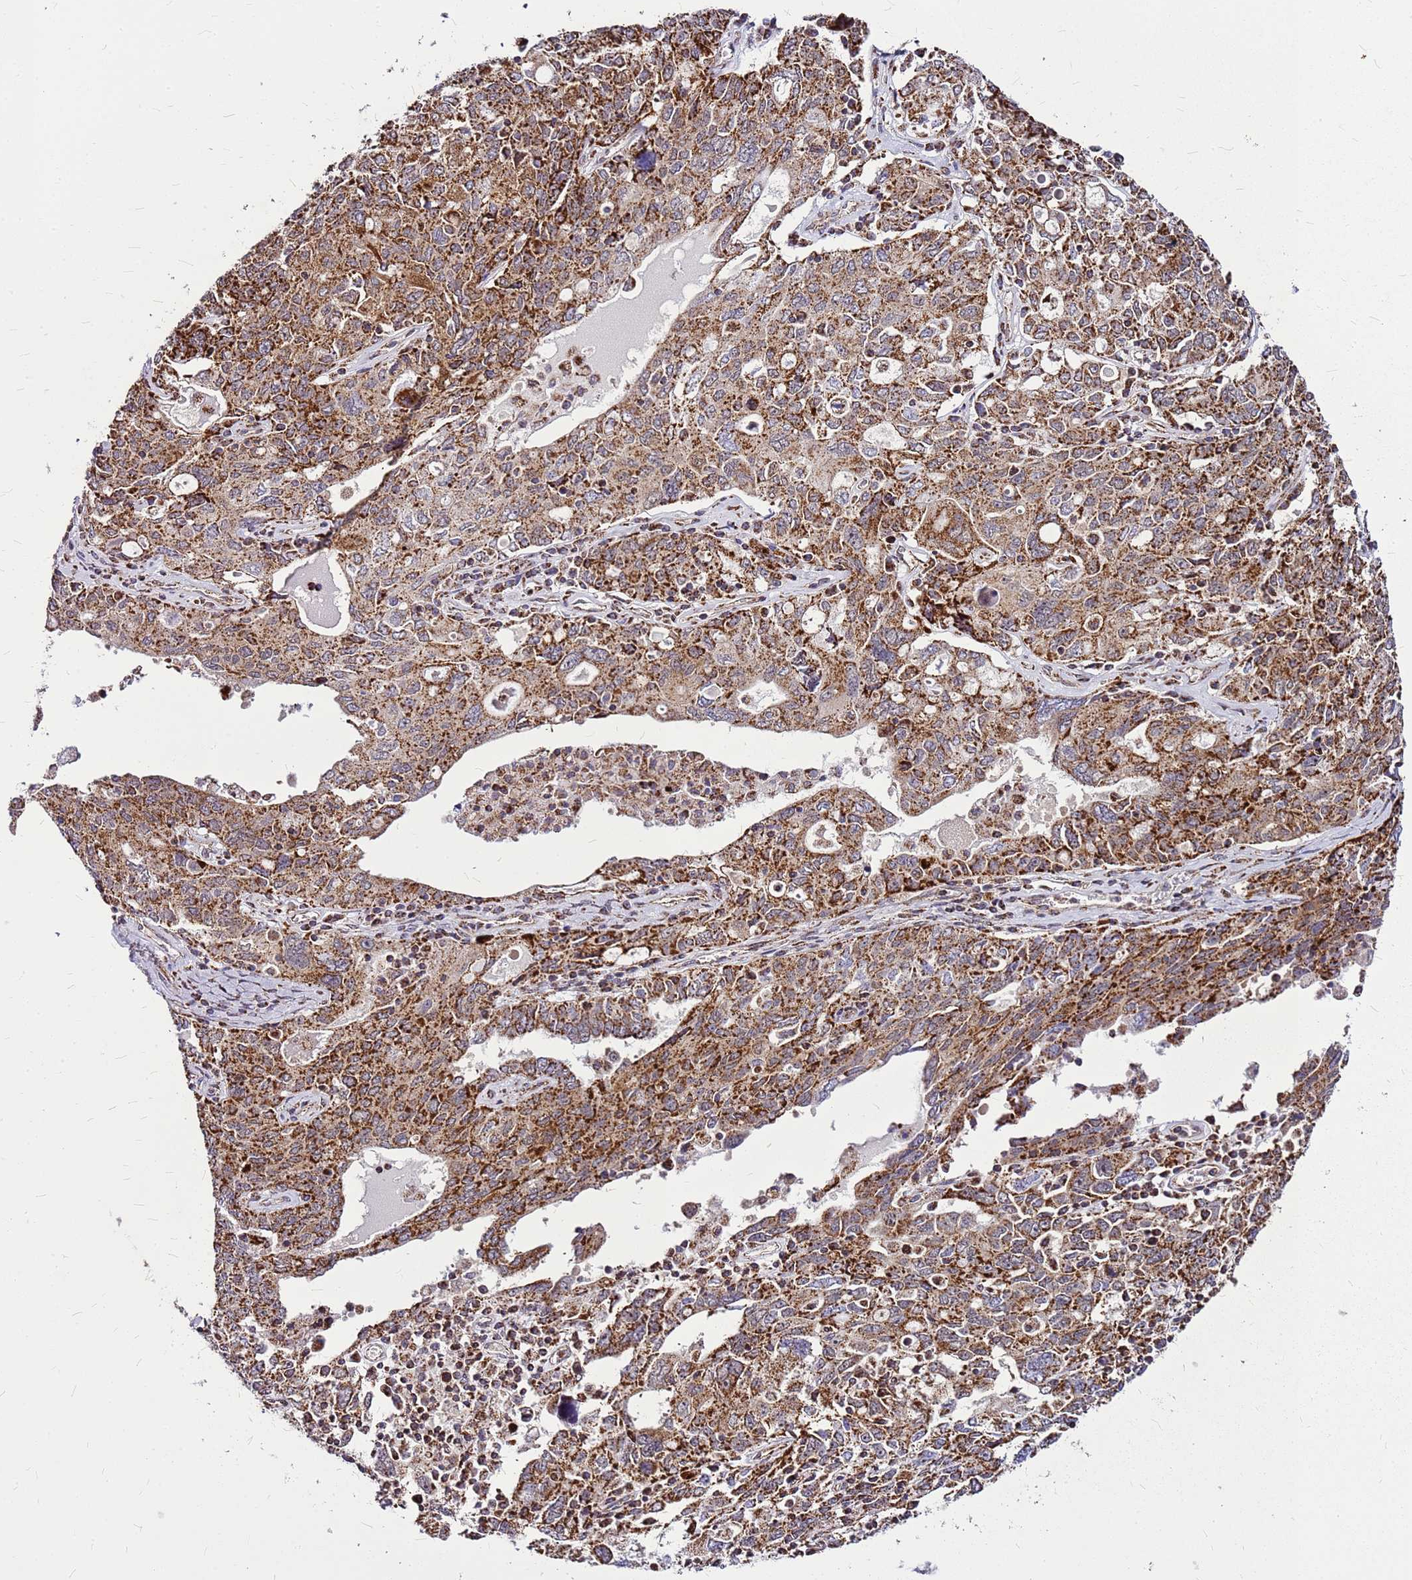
{"staining": {"intensity": "moderate", "quantity": ">75%", "location": "cytoplasmic/membranous"}, "tissue": "ovarian cancer", "cell_type": "Tumor cells", "image_type": "cancer", "snomed": [{"axis": "morphology", "description": "Carcinoma, endometroid"}, {"axis": "topography", "description": "Ovary"}], "caption": "Immunohistochemistry of ovarian cancer demonstrates medium levels of moderate cytoplasmic/membranous staining in approximately >75% of tumor cells.", "gene": "OR51T1", "patient": {"sex": "female", "age": 62}}